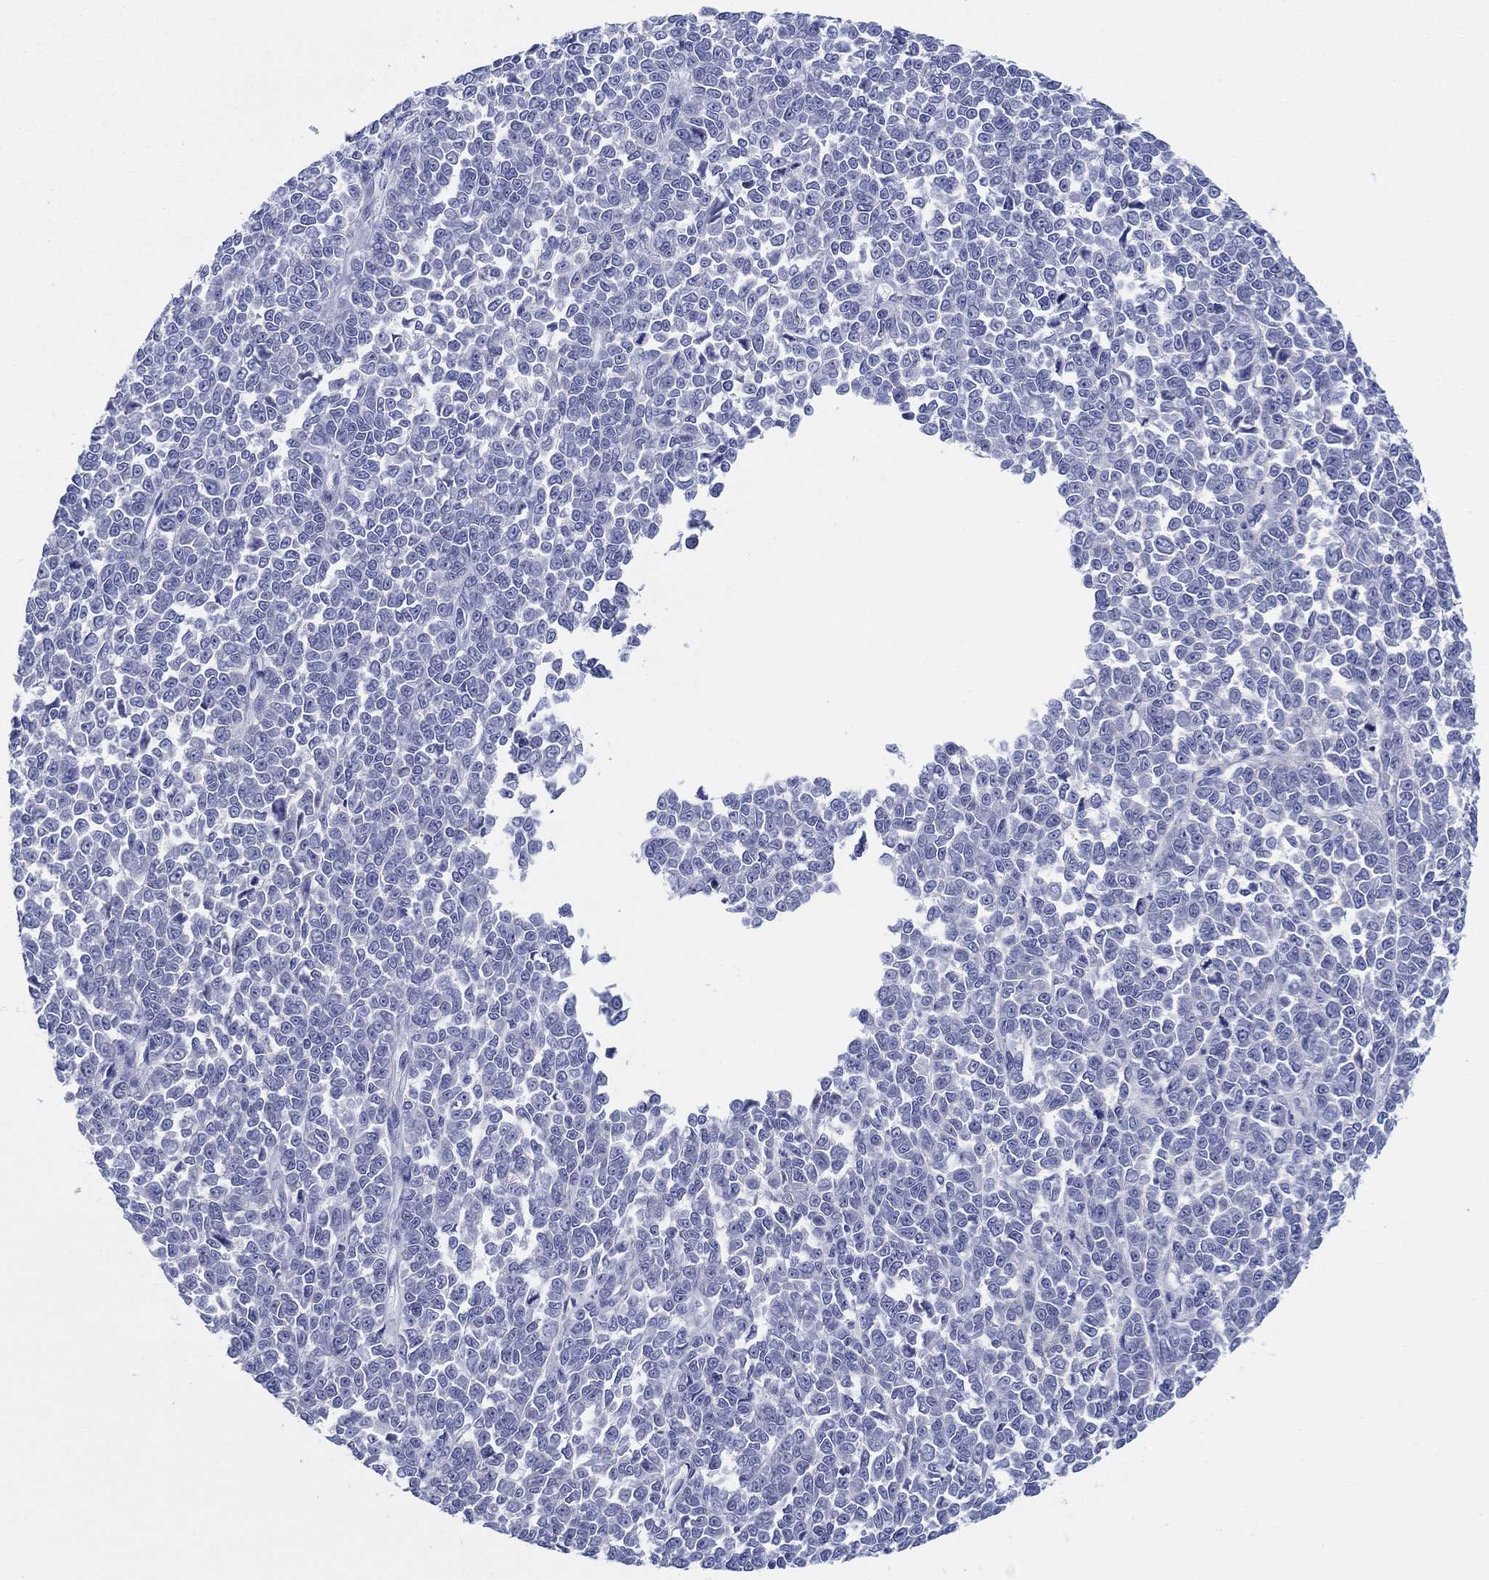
{"staining": {"intensity": "negative", "quantity": "none", "location": "none"}, "tissue": "melanoma", "cell_type": "Tumor cells", "image_type": "cancer", "snomed": [{"axis": "morphology", "description": "Malignant melanoma, NOS"}, {"axis": "topography", "description": "Skin"}], "caption": "High power microscopy image of an immunohistochemistry photomicrograph of malignant melanoma, revealing no significant staining in tumor cells. (DAB immunohistochemistry visualized using brightfield microscopy, high magnification).", "gene": "HAPLN4", "patient": {"sex": "female", "age": 95}}